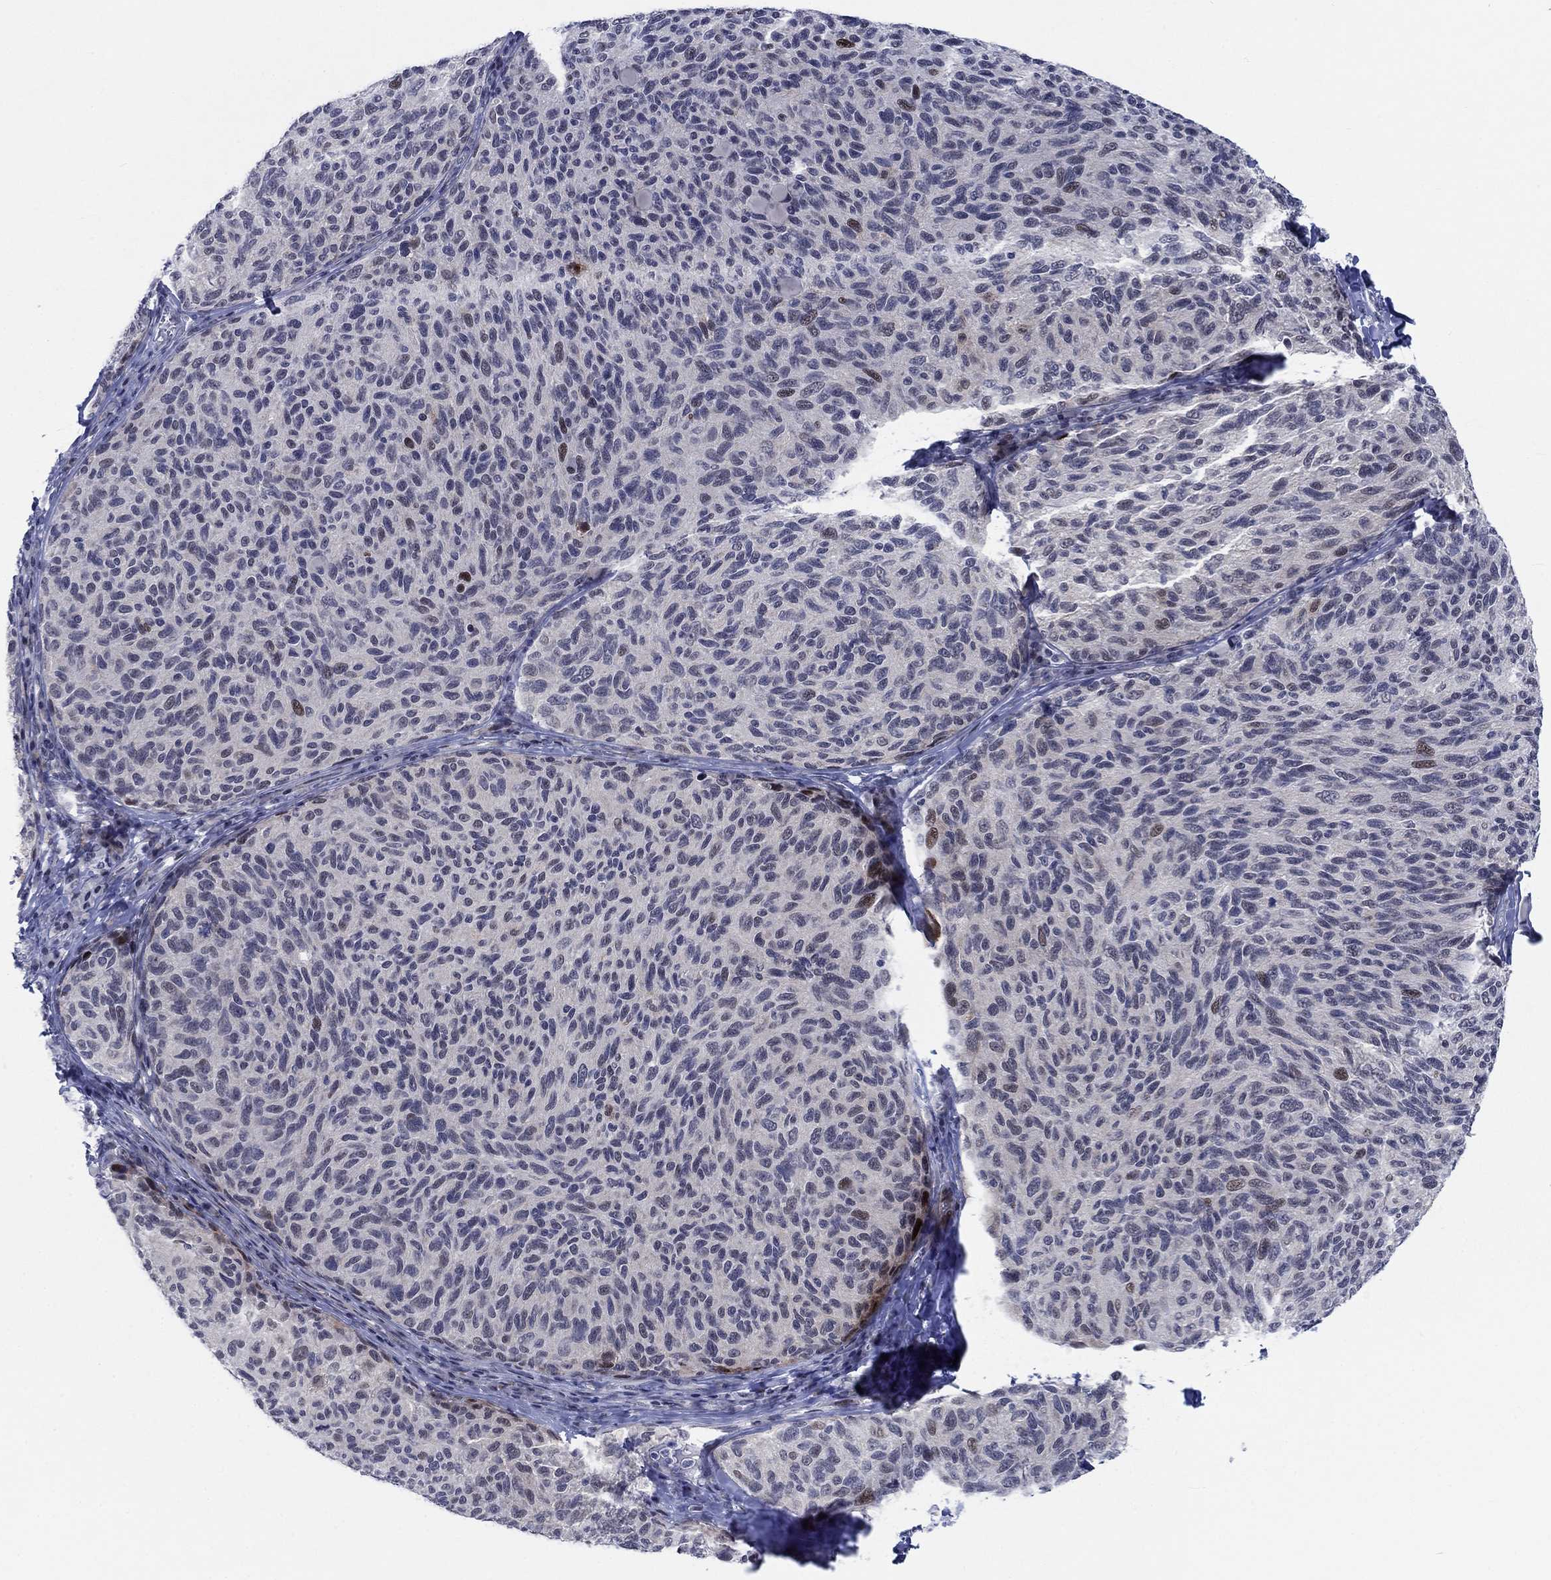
{"staining": {"intensity": "moderate", "quantity": "<25%", "location": "nuclear"}, "tissue": "melanoma", "cell_type": "Tumor cells", "image_type": "cancer", "snomed": [{"axis": "morphology", "description": "Malignant melanoma, NOS"}, {"axis": "topography", "description": "Skin"}], "caption": "Malignant melanoma was stained to show a protein in brown. There is low levels of moderate nuclear expression in approximately <25% of tumor cells.", "gene": "NEU3", "patient": {"sex": "female", "age": 73}}